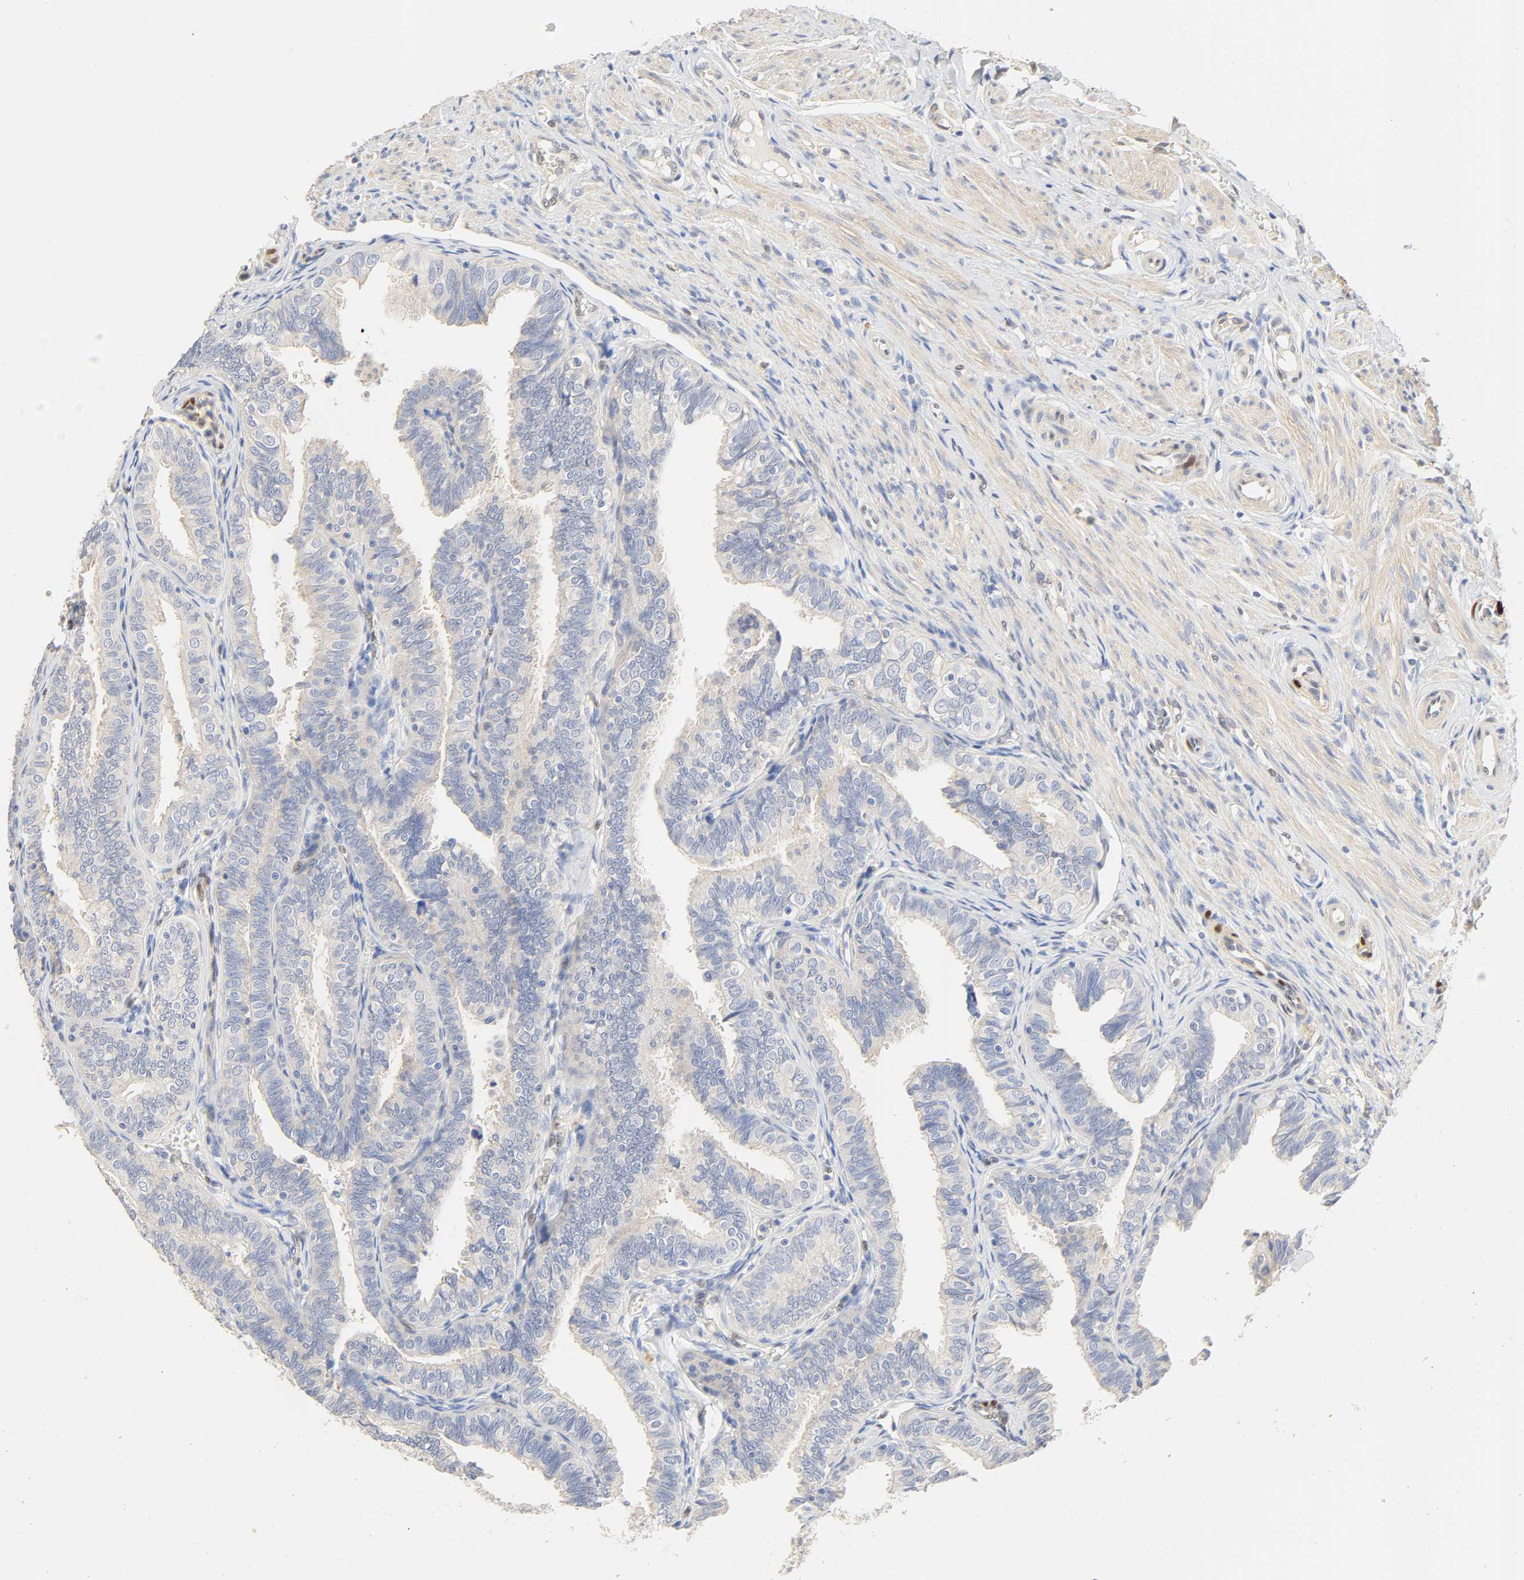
{"staining": {"intensity": "negative", "quantity": "none", "location": "none"}, "tissue": "fallopian tube", "cell_type": "Glandular cells", "image_type": "normal", "snomed": [{"axis": "morphology", "description": "Normal tissue, NOS"}, {"axis": "topography", "description": "Fallopian tube"}], "caption": "The histopathology image exhibits no staining of glandular cells in unremarkable fallopian tube. (DAB (3,3'-diaminobenzidine) IHC with hematoxylin counter stain).", "gene": "BORCS8", "patient": {"sex": "female", "age": 46}}